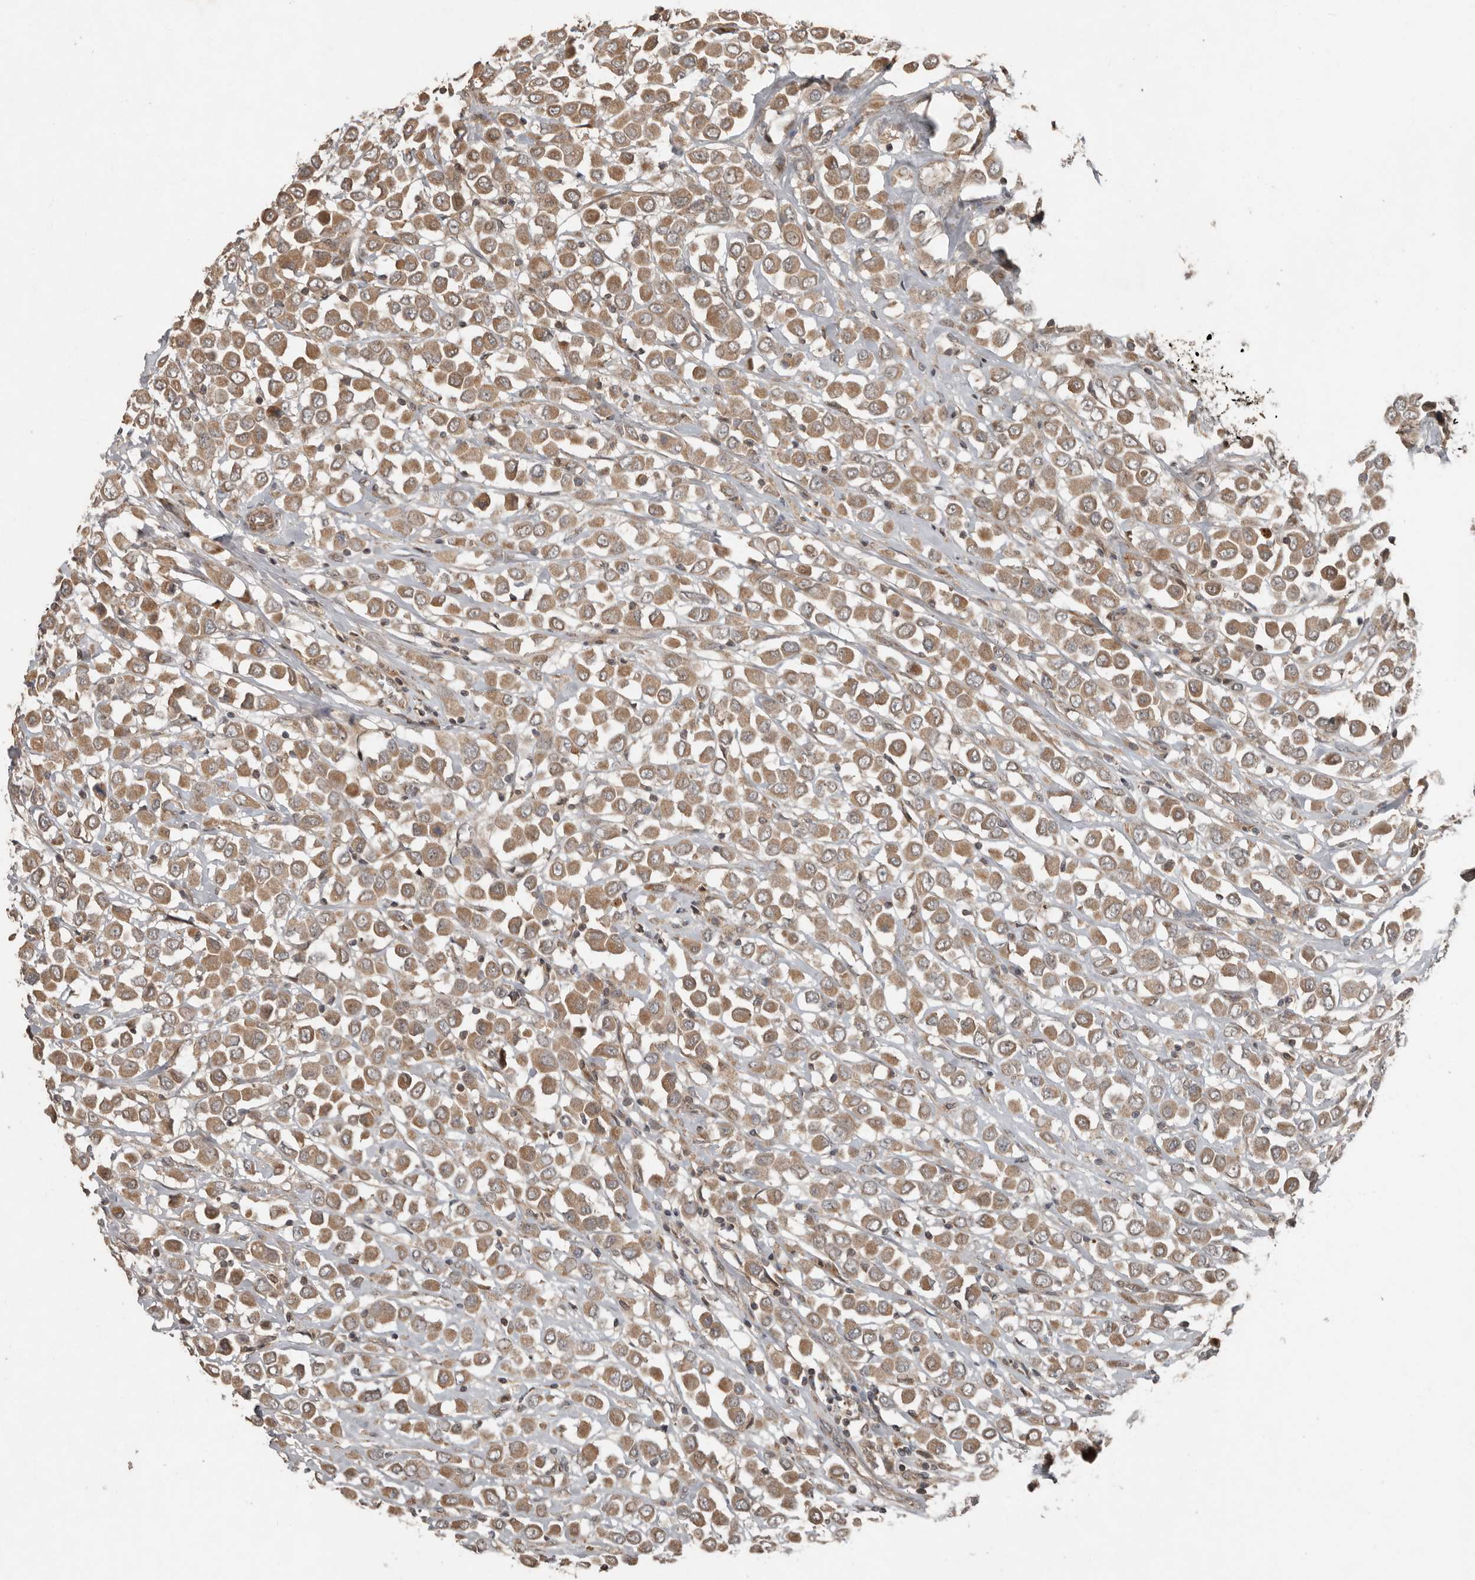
{"staining": {"intensity": "moderate", "quantity": ">75%", "location": "cytoplasmic/membranous"}, "tissue": "breast cancer", "cell_type": "Tumor cells", "image_type": "cancer", "snomed": [{"axis": "morphology", "description": "Duct carcinoma"}, {"axis": "topography", "description": "Breast"}], "caption": "Breast cancer (intraductal carcinoma) stained with a brown dye shows moderate cytoplasmic/membranous positive expression in about >75% of tumor cells.", "gene": "SLC6A7", "patient": {"sex": "female", "age": 61}}